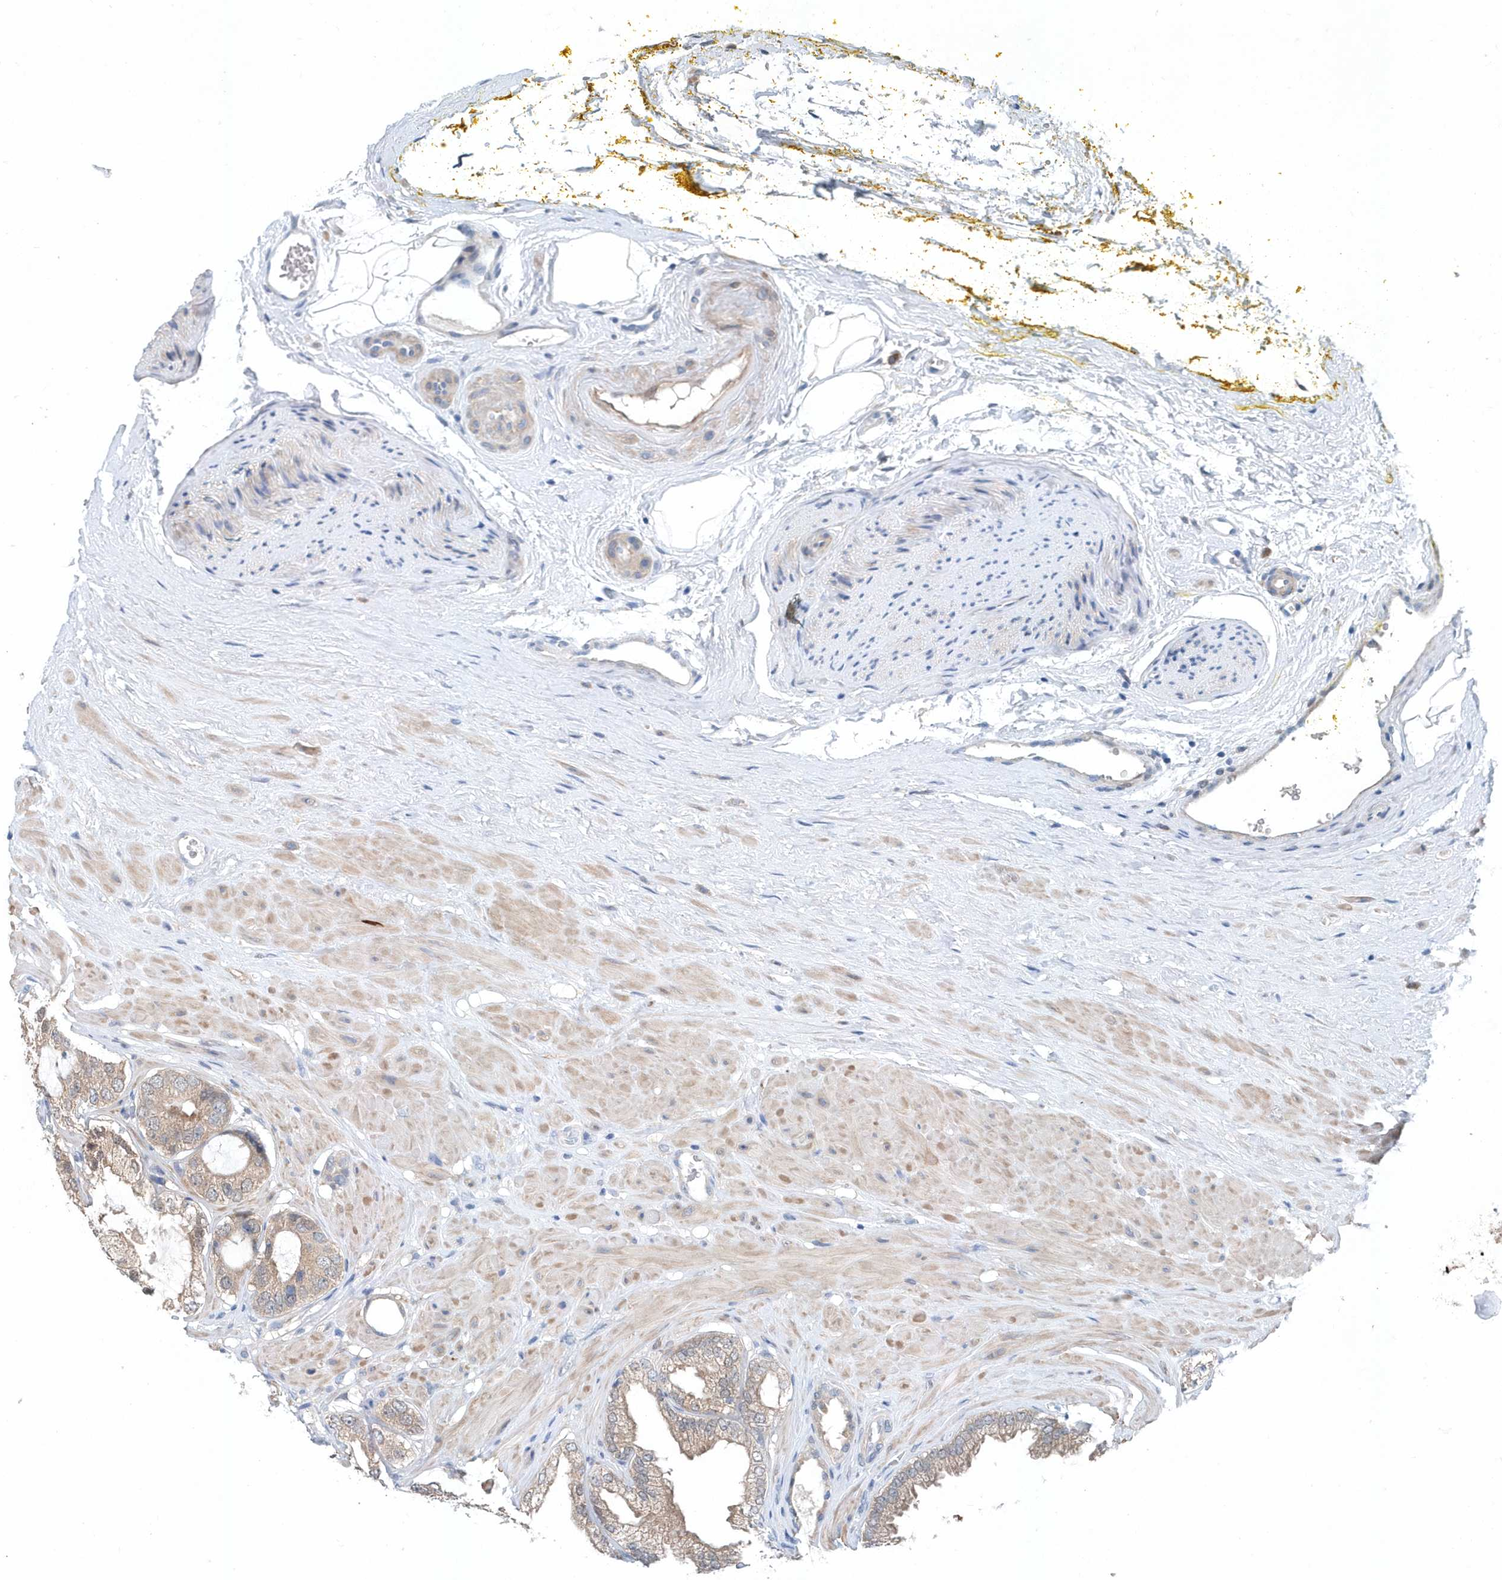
{"staining": {"intensity": "weak", "quantity": "25%-75%", "location": "cytoplasmic/membranous"}, "tissue": "prostate cancer", "cell_type": "Tumor cells", "image_type": "cancer", "snomed": [{"axis": "morphology", "description": "Adenocarcinoma, High grade"}, {"axis": "topography", "description": "Prostate"}], "caption": "Human prostate high-grade adenocarcinoma stained with a brown dye displays weak cytoplasmic/membranous positive staining in approximately 25%-75% of tumor cells.", "gene": "PFN2", "patient": {"sex": "male", "age": 59}}